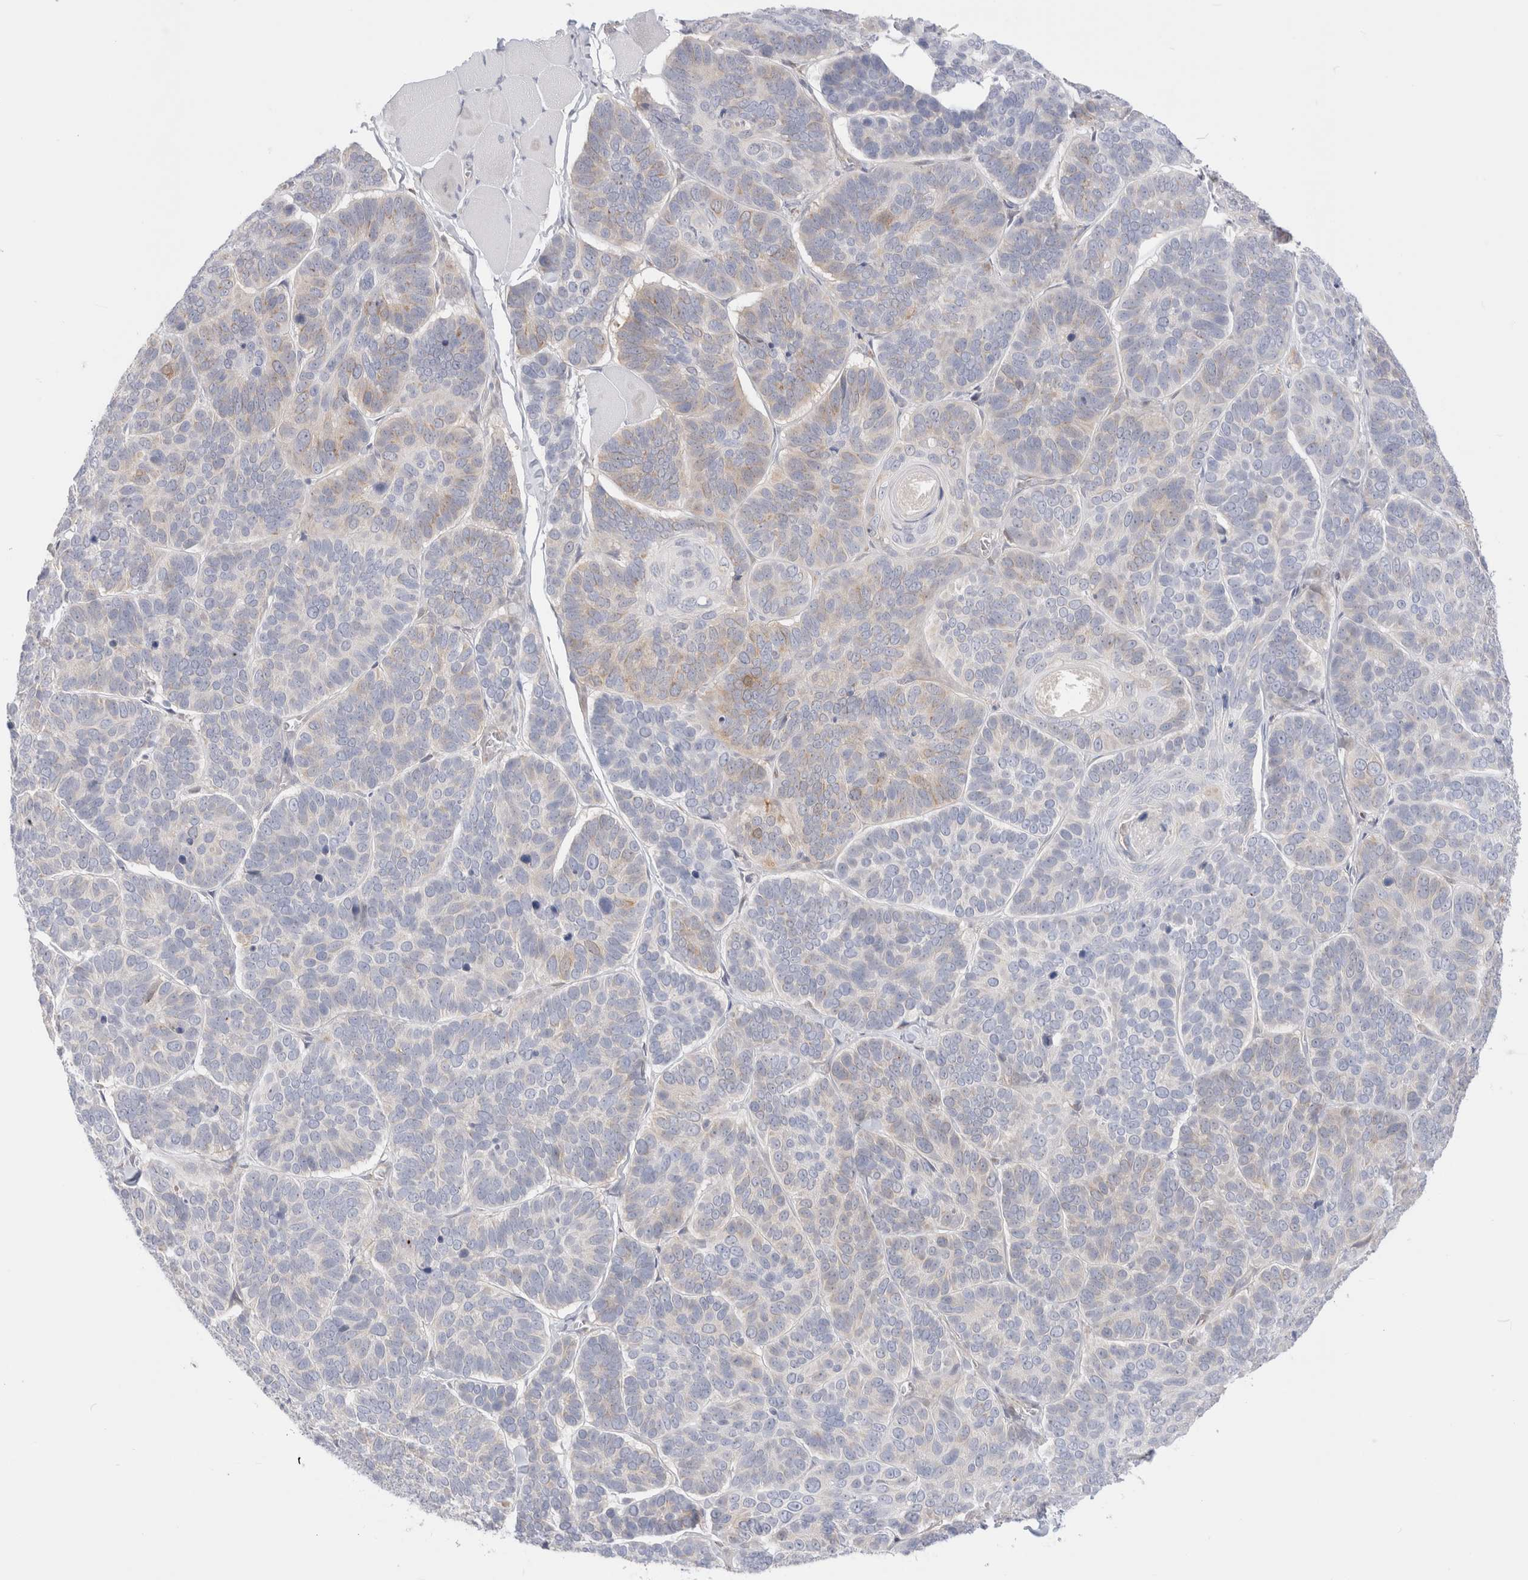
{"staining": {"intensity": "negative", "quantity": "none", "location": "none"}, "tissue": "skin cancer", "cell_type": "Tumor cells", "image_type": "cancer", "snomed": [{"axis": "morphology", "description": "Basal cell carcinoma"}, {"axis": "topography", "description": "Skin"}], "caption": "IHC photomicrograph of skin cancer stained for a protein (brown), which reveals no expression in tumor cells. (Brightfield microscopy of DAB (3,3'-diaminobenzidine) immunohistochemistry (IHC) at high magnification).", "gene": "EFCAB13", "patient": {"sex": "male", "age": 62}}